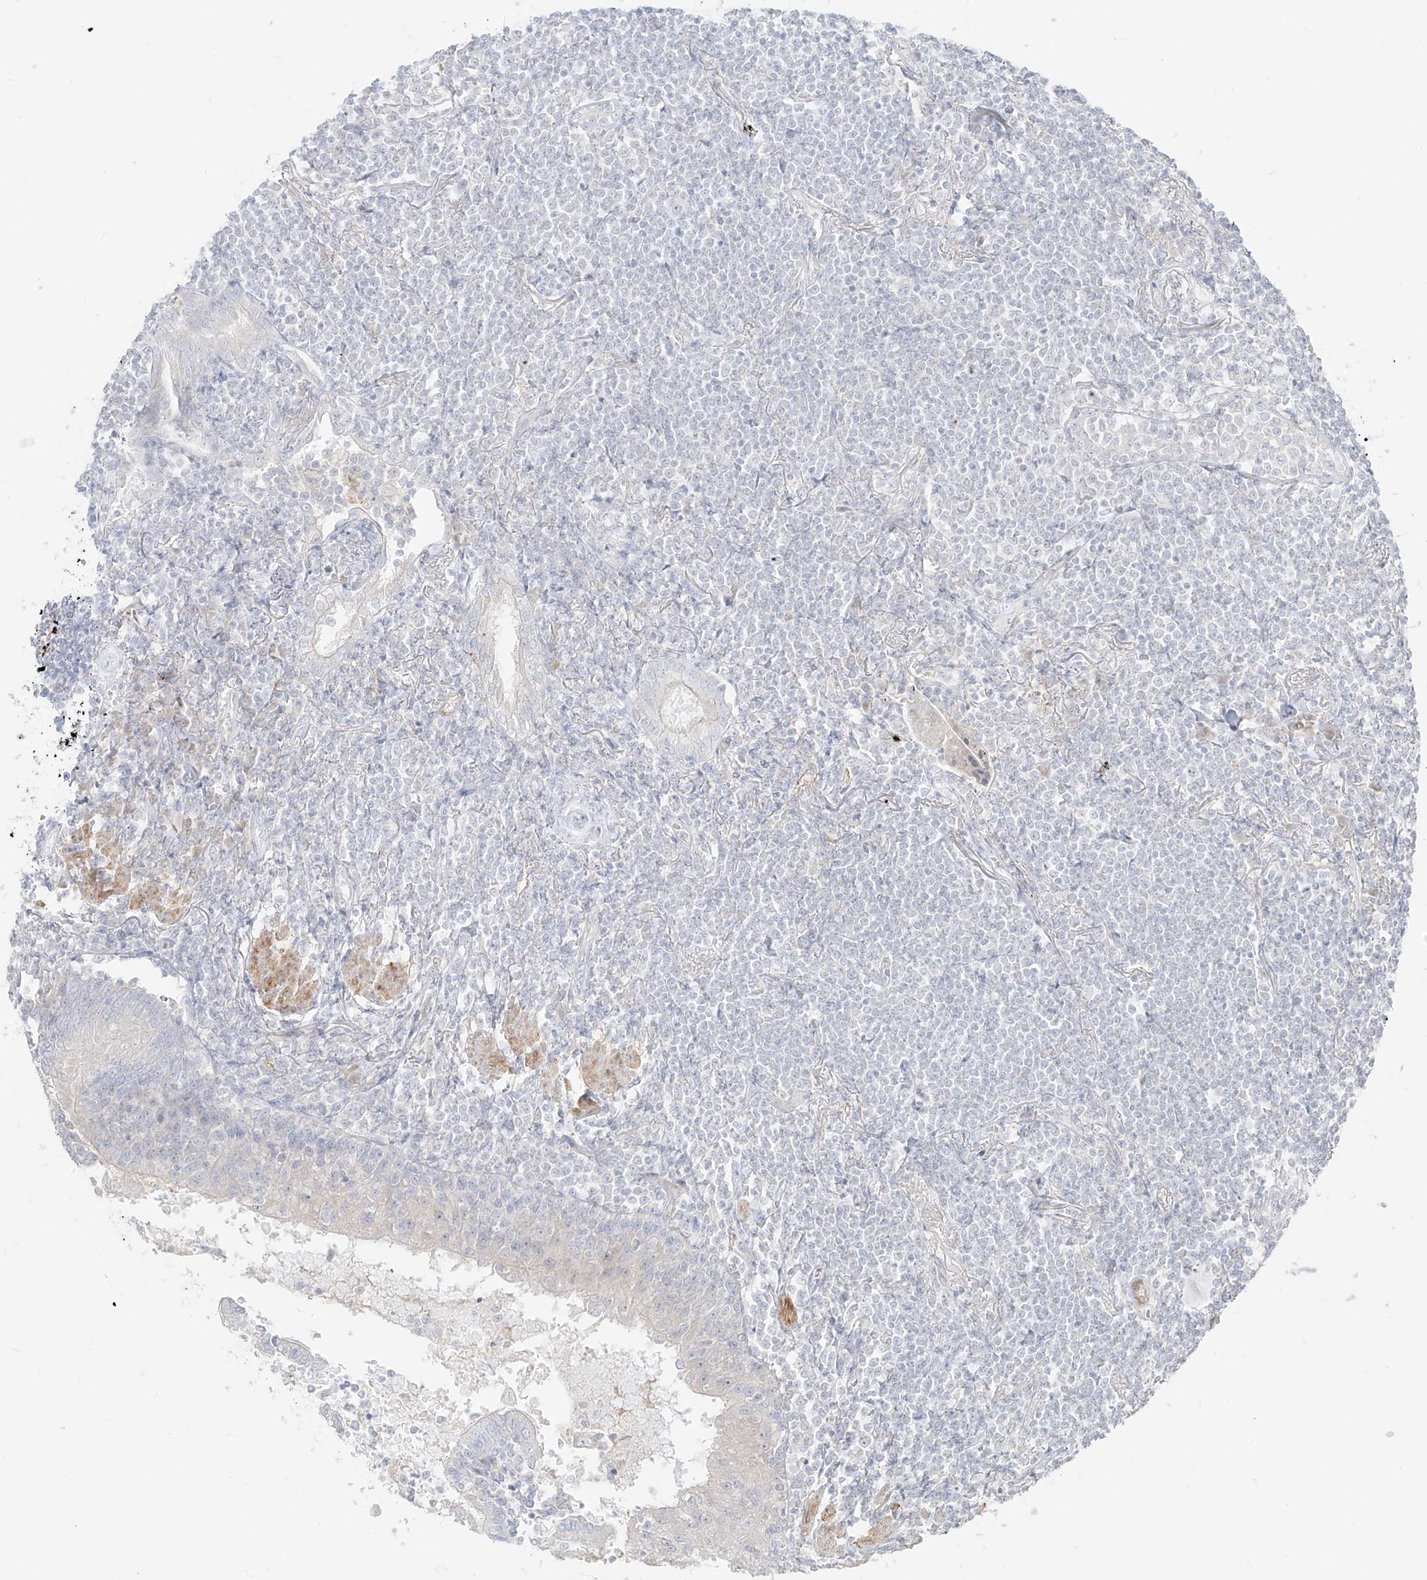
{"staining": {"intensity": "negative", "quantity": "none", "location": "none"}, "tissue": "lymphoma", "cell_type": "Tumor cells", "image_type": "cancer", "snomed": [{"axis": "morphology", "description": "Malignant lymphoma, non-Hodgkin's type, Low grade"}, {"axis": "topography", "description": "Lung"}], "caption": "DAB (3,3'-diaminobenzidine) immunohistochemical staining of lymphoma demonstrates no significant expression in tumor cells.", "gene": "C11orf87", "patient": {"sex": "female", "age": 71}}